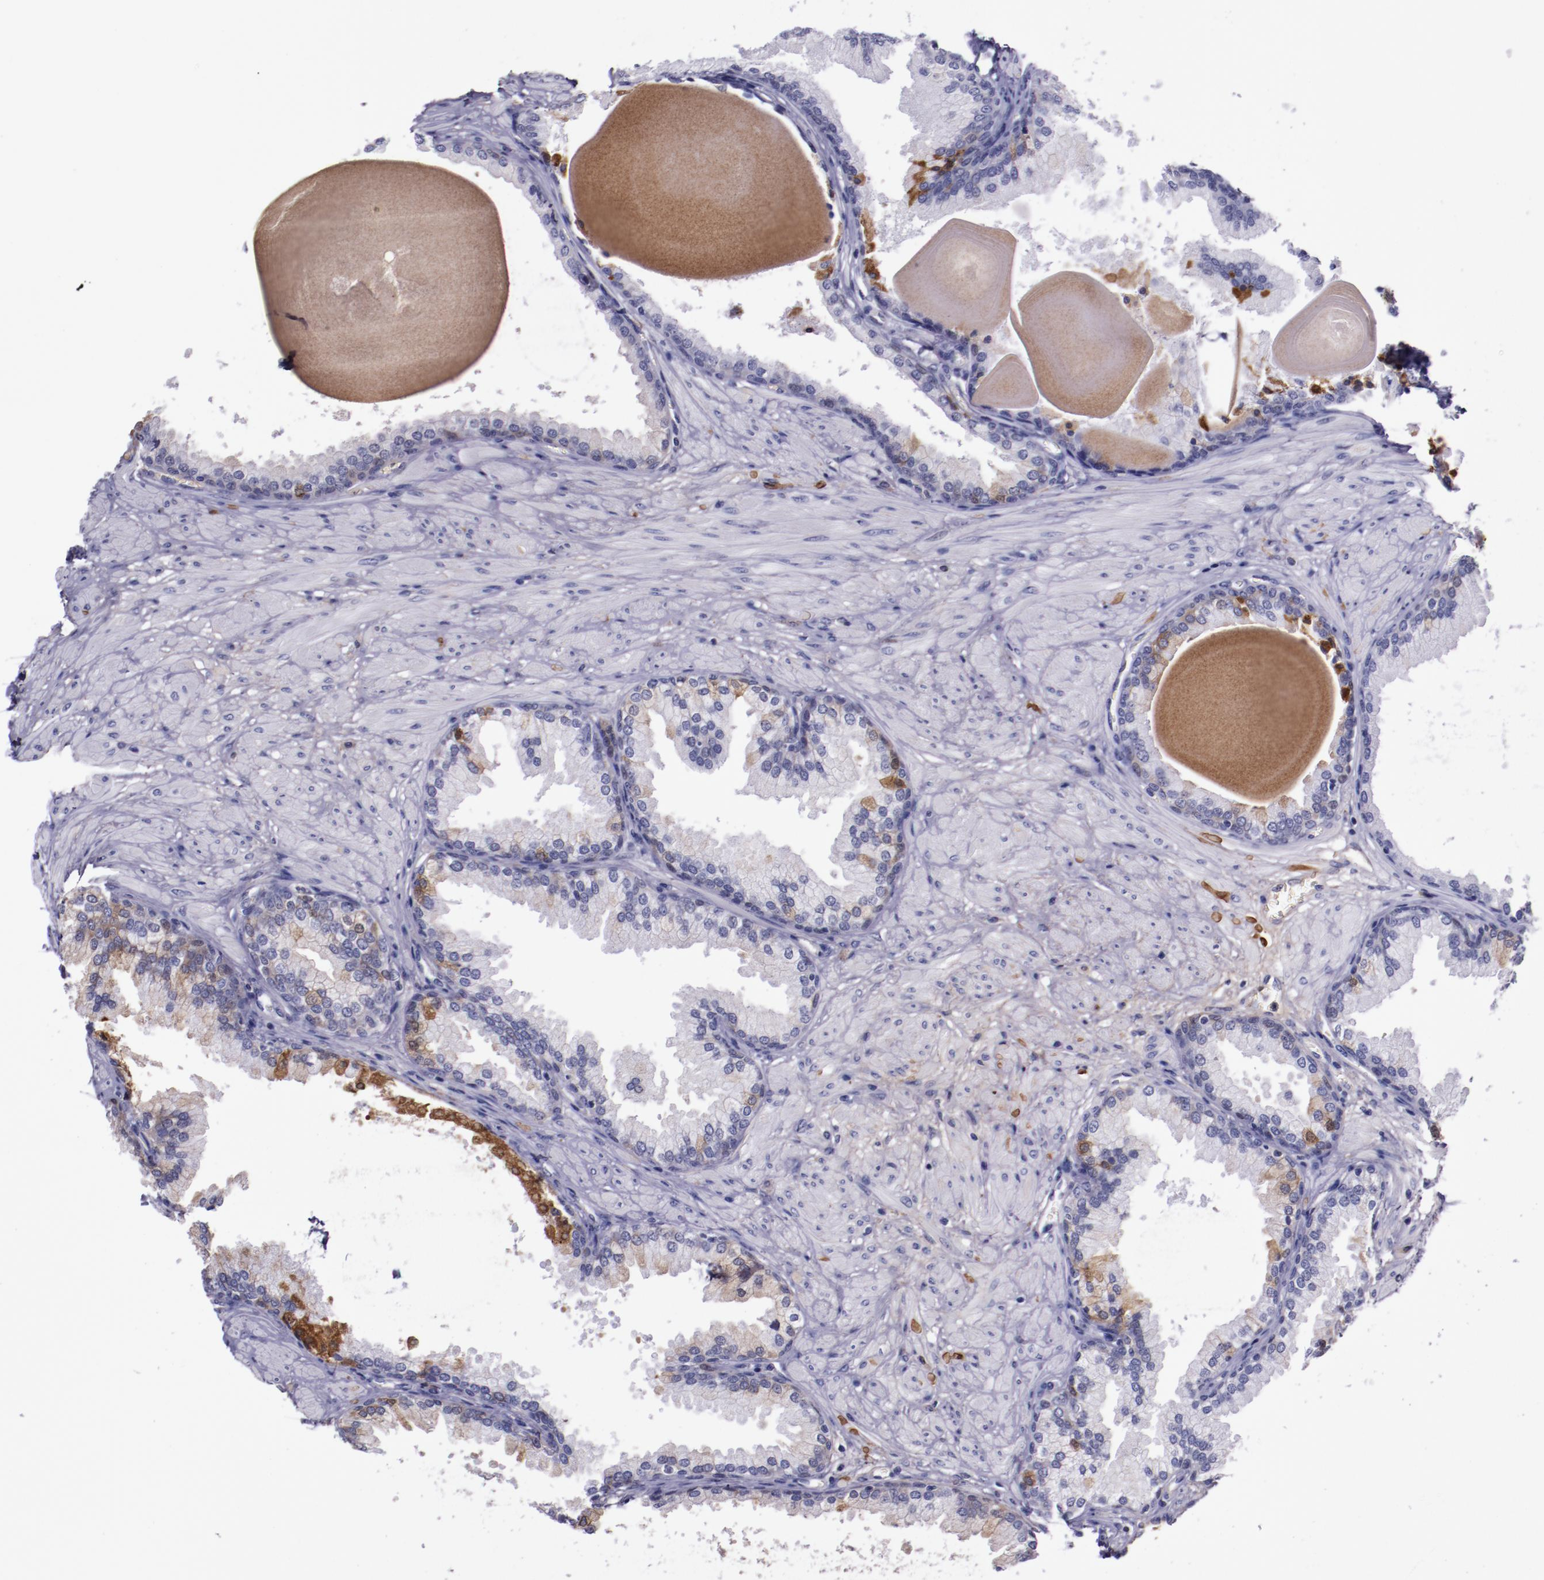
{"staining": {"intensity": "moderate", "quantity": "<25%", "location": "cytoplasmic/membranous"}, "tissue": "prostate", "cell_type": "Glandular cells", "image_type": "normal", "snomed": [{"axis": "morphology", "description": "Normal tissue, NOS"}, {"axis": "topography", "description": "Prostate"}], "caption": "Protein positivity by IHC reveals moderate cytoplasmic/membranous positivity in about <25% of glandular cells in normal prostate.", "gene": "APOH", "patient": {"sex": "male", "age": 51}}